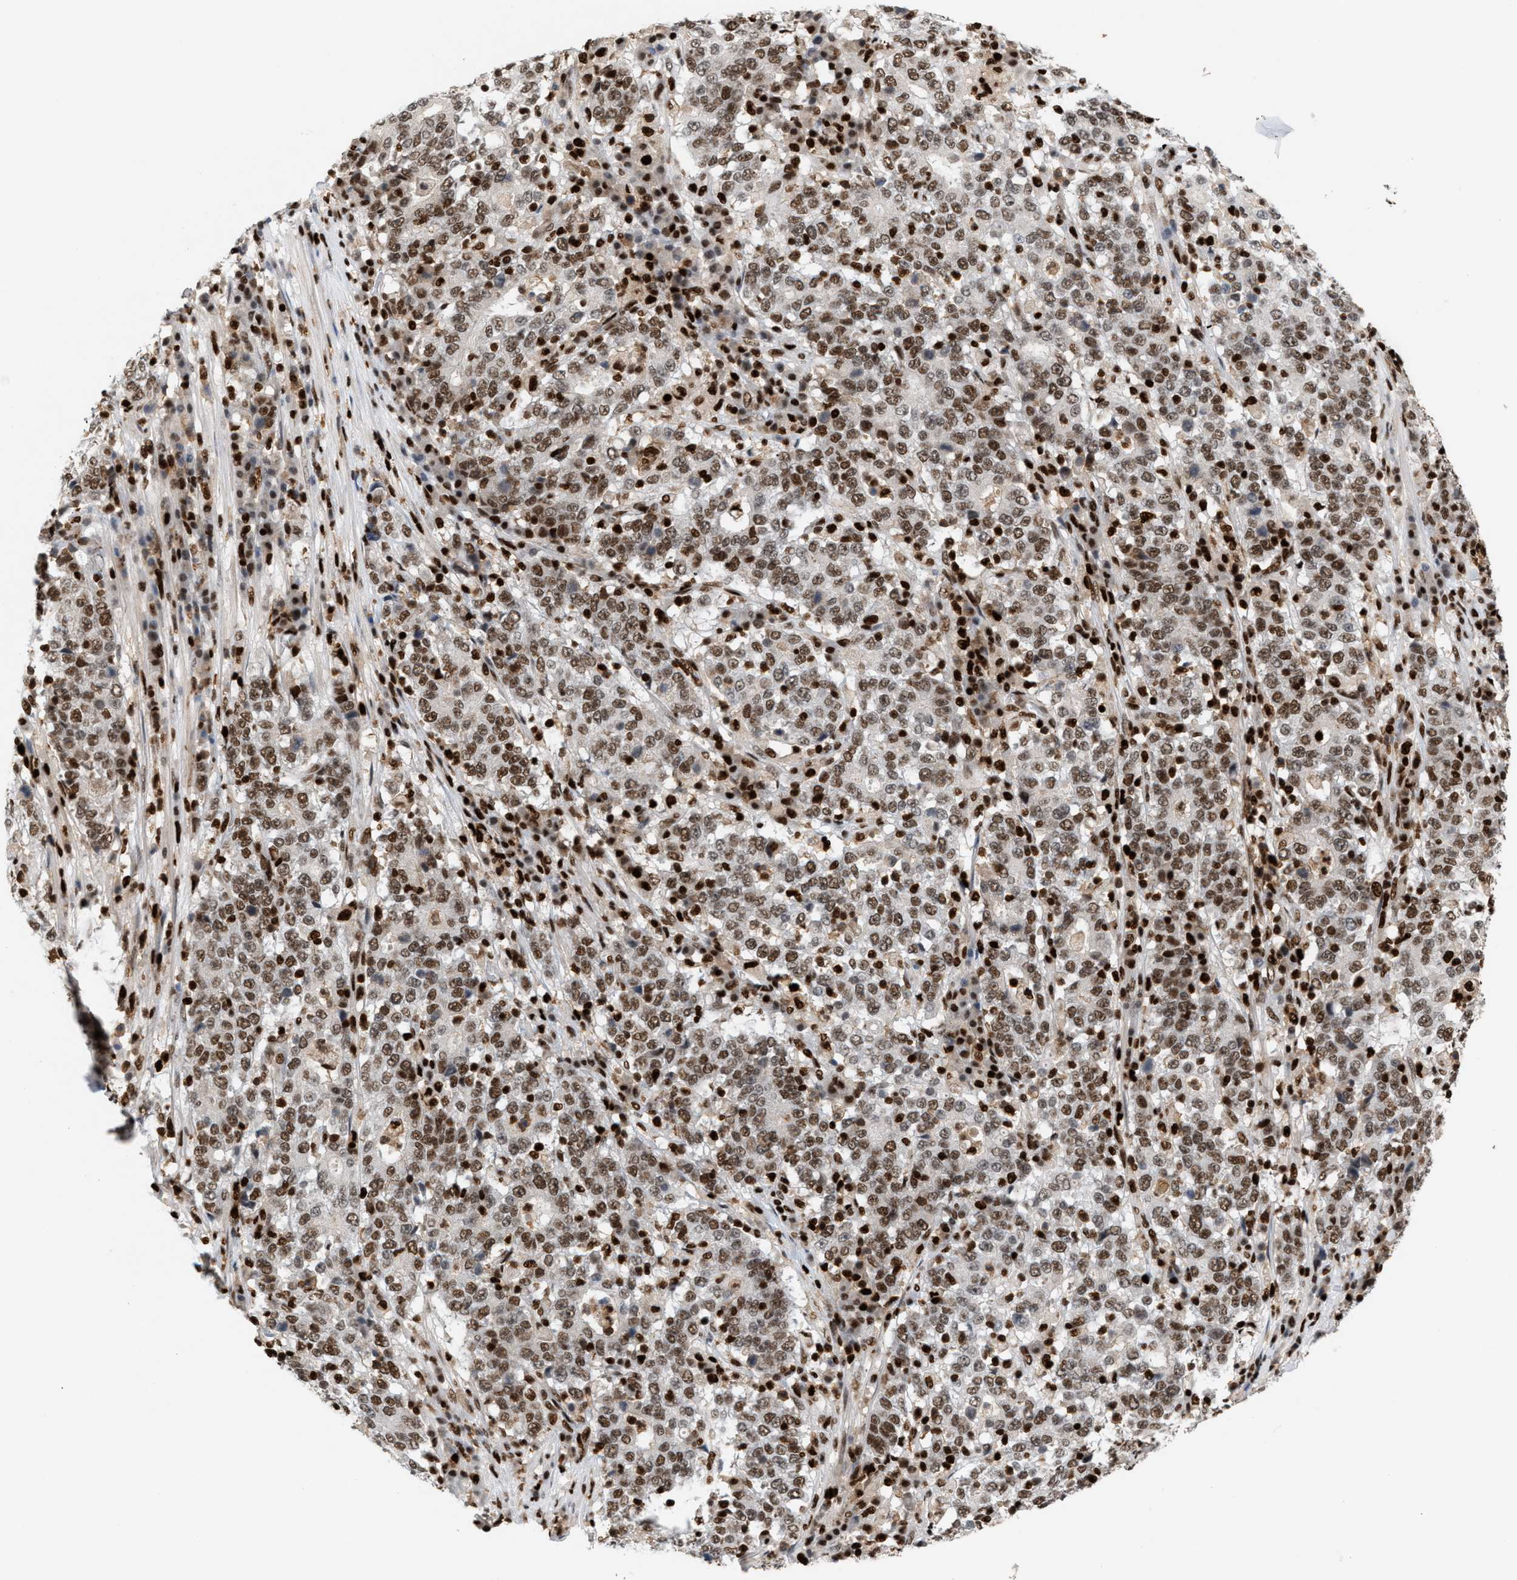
{"staining": {"intensity": "moderate", "quantity": ">75%", "location": "nuclear"}, "tissue": "stomach cancer", "cell_type": "Tumor cells", "image_type": "cancer", "snomed": [{"axis": "morphology", "description": "Adenocarcinoma, NOS"}, {"axis": "topography", "description": "Stomach"}], "caption": "Adenocarcinoma (stomach) stained with immunohistochemistry (IHC) exhibits moderate nuclear staining in approximately >75% of tumor cells.", "gene": "RNASEK-C17orf49", "patient": {"sex": "male", "age": 59}}